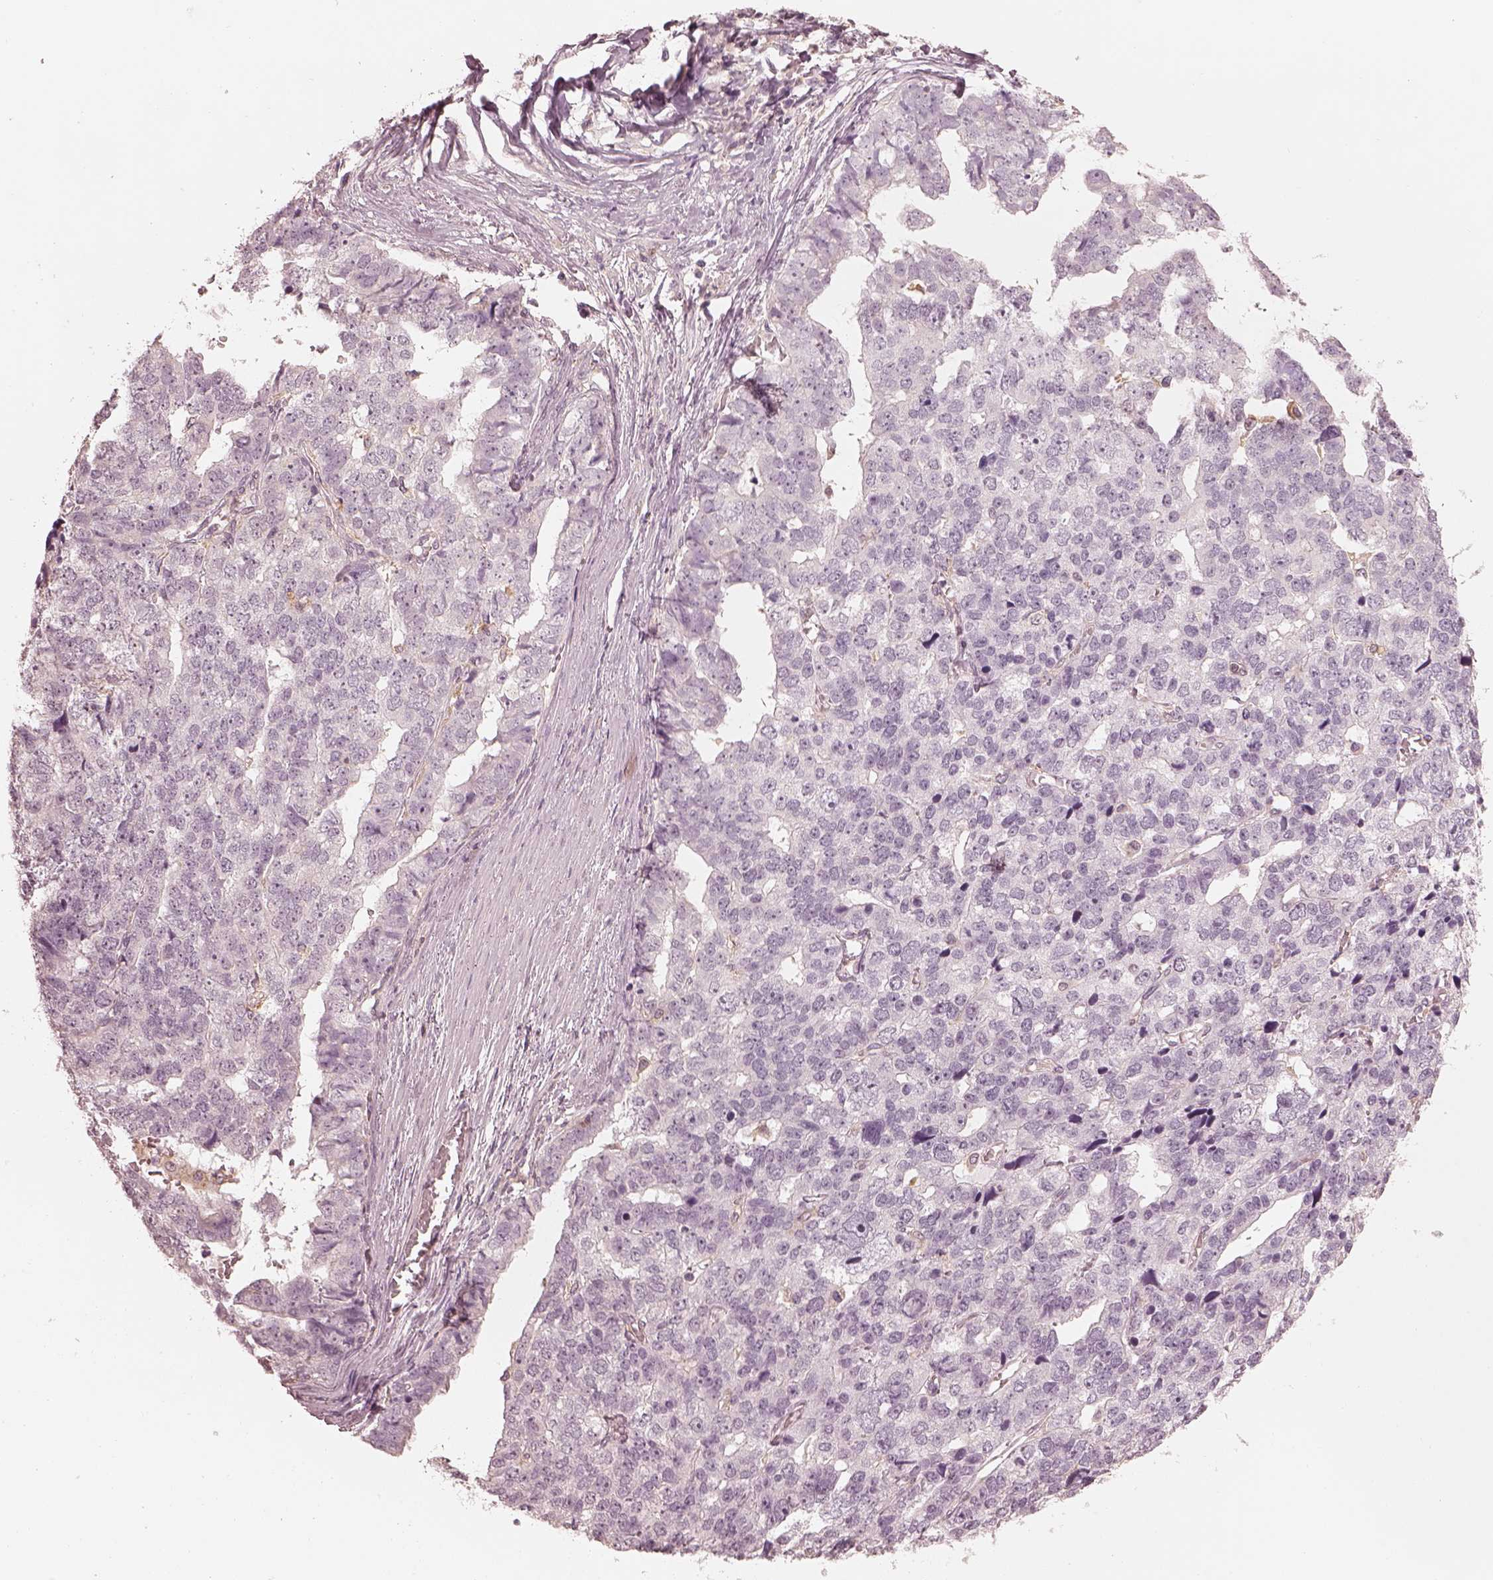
{"staining": {"intensity": "negative", "quantity": "none", "location": "none"}, "tissue": "stomach cancer", "cell_type": "Tumor cells", "image_type": "cancer", "snomed": [{"axis": "morphology", "description": "Adenocarcinoma, NOS"}, {"axis": "topography", "description": "Stomach"}], "caption": "This histopathology image is of stomach cancer (adenocarcinoma) stained with immunohistochemistry to label a protein in brown with the nuclei are counter-stained blue. There is no expression in tumor cells. The staining was performed using DAB (3,3'-diaminobenzidine) to visualize the protein expression in brown, while the nuclei were stained in blue with hematoxylin (Magnification: 20x).", "gene": "PRKACG", "patient": {"sex": "male", "age": 69}}